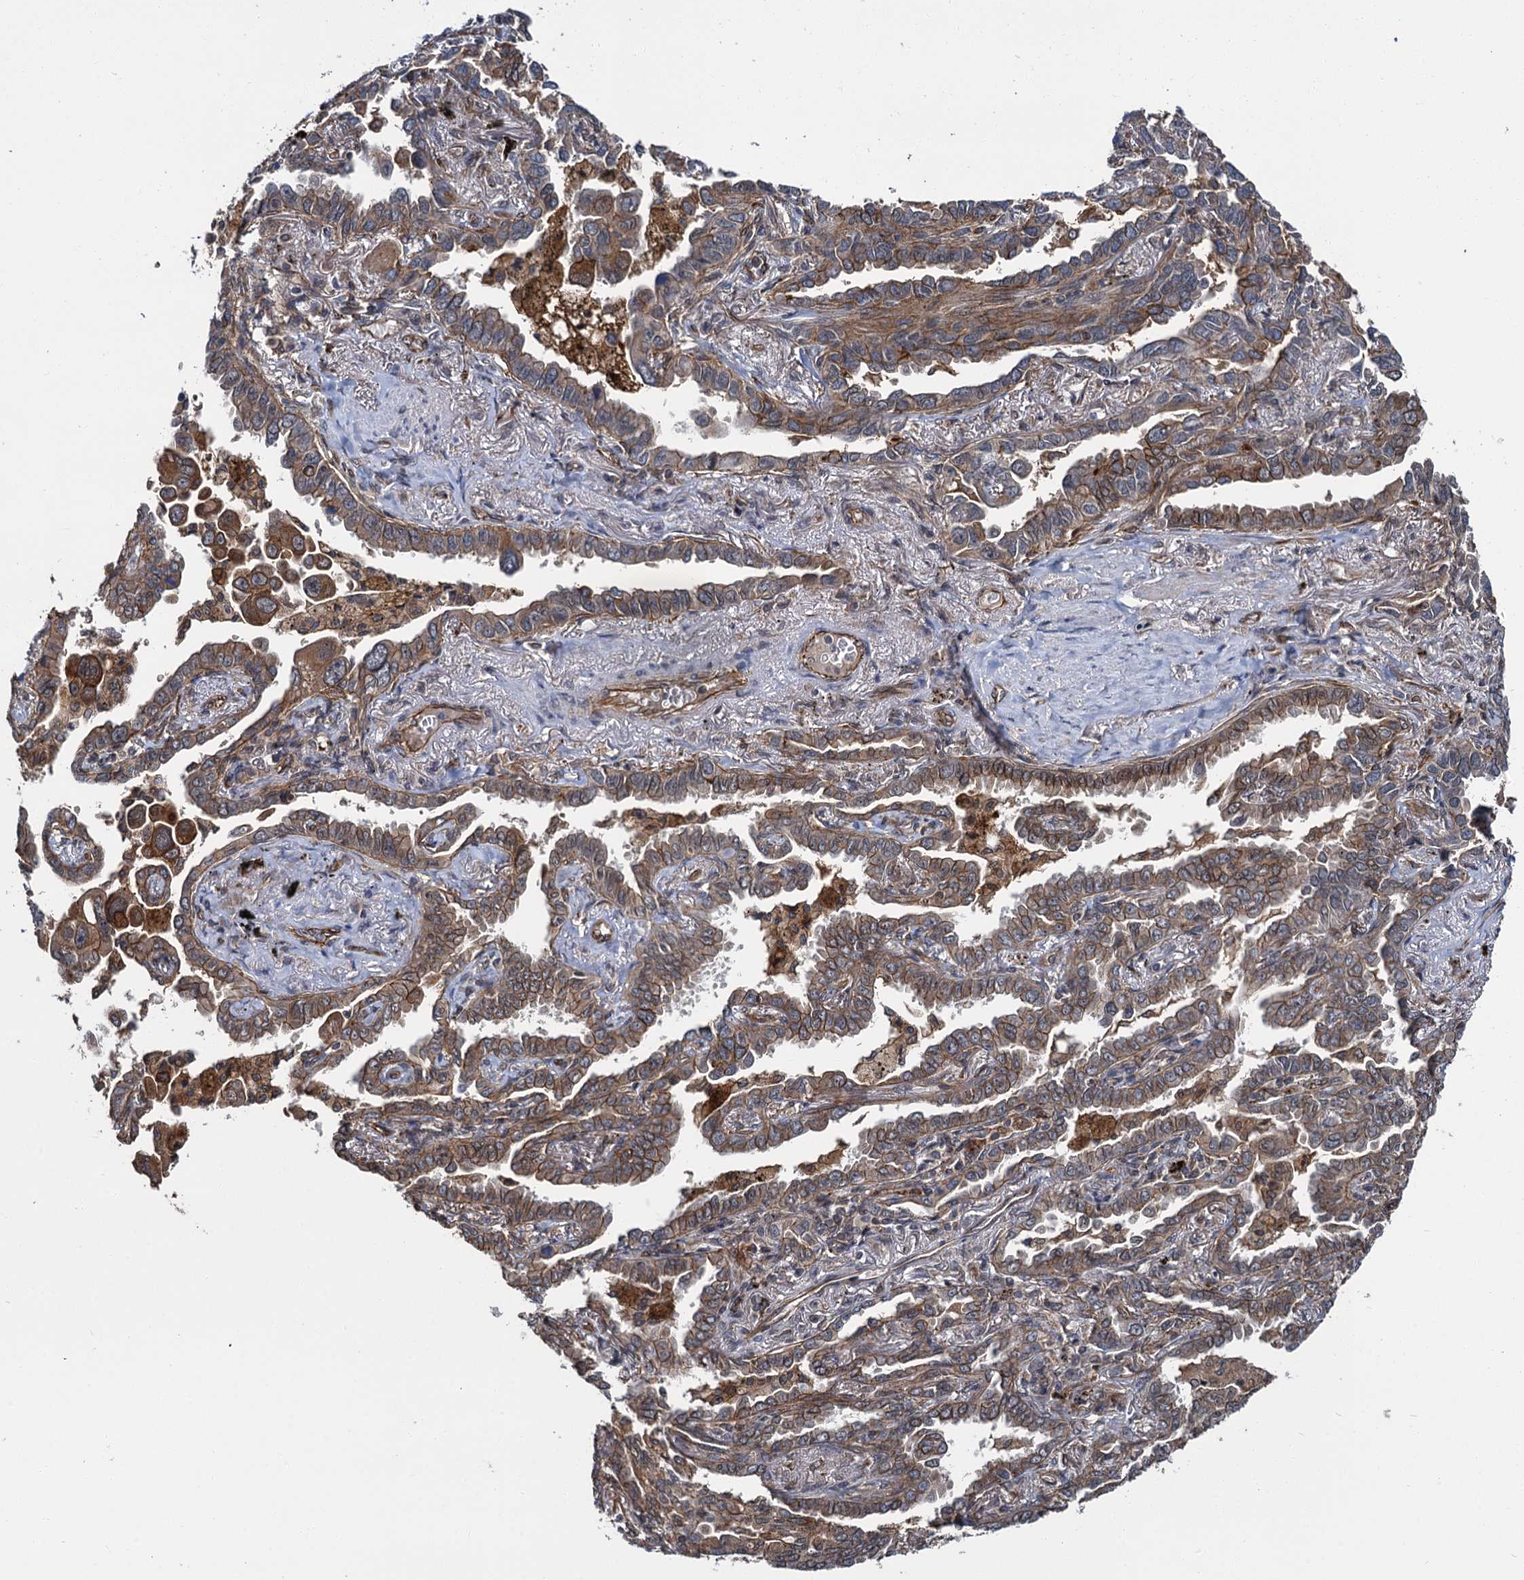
{"staining": {"intensity": "moderate", "quantity": "25%-75%", "location": "cytoplasmic/membranous"}, "tissue": "lung cancer", "cell_type": "Tumor cells", "image_type": "cancer", "snomed": [{"axis": "morphology", "description": "Adenocarcinoma, NOS"}, {"axis": "topography", "description": "Lung"}], "caption": "A photomicrograph of human lung cancer stained for a protein demonstrates moderate cytoplasmic/membranous brown staining in tumor cells.", "gene": "ZFYVE19", "patient": {"sex": "male", "age": 67}}